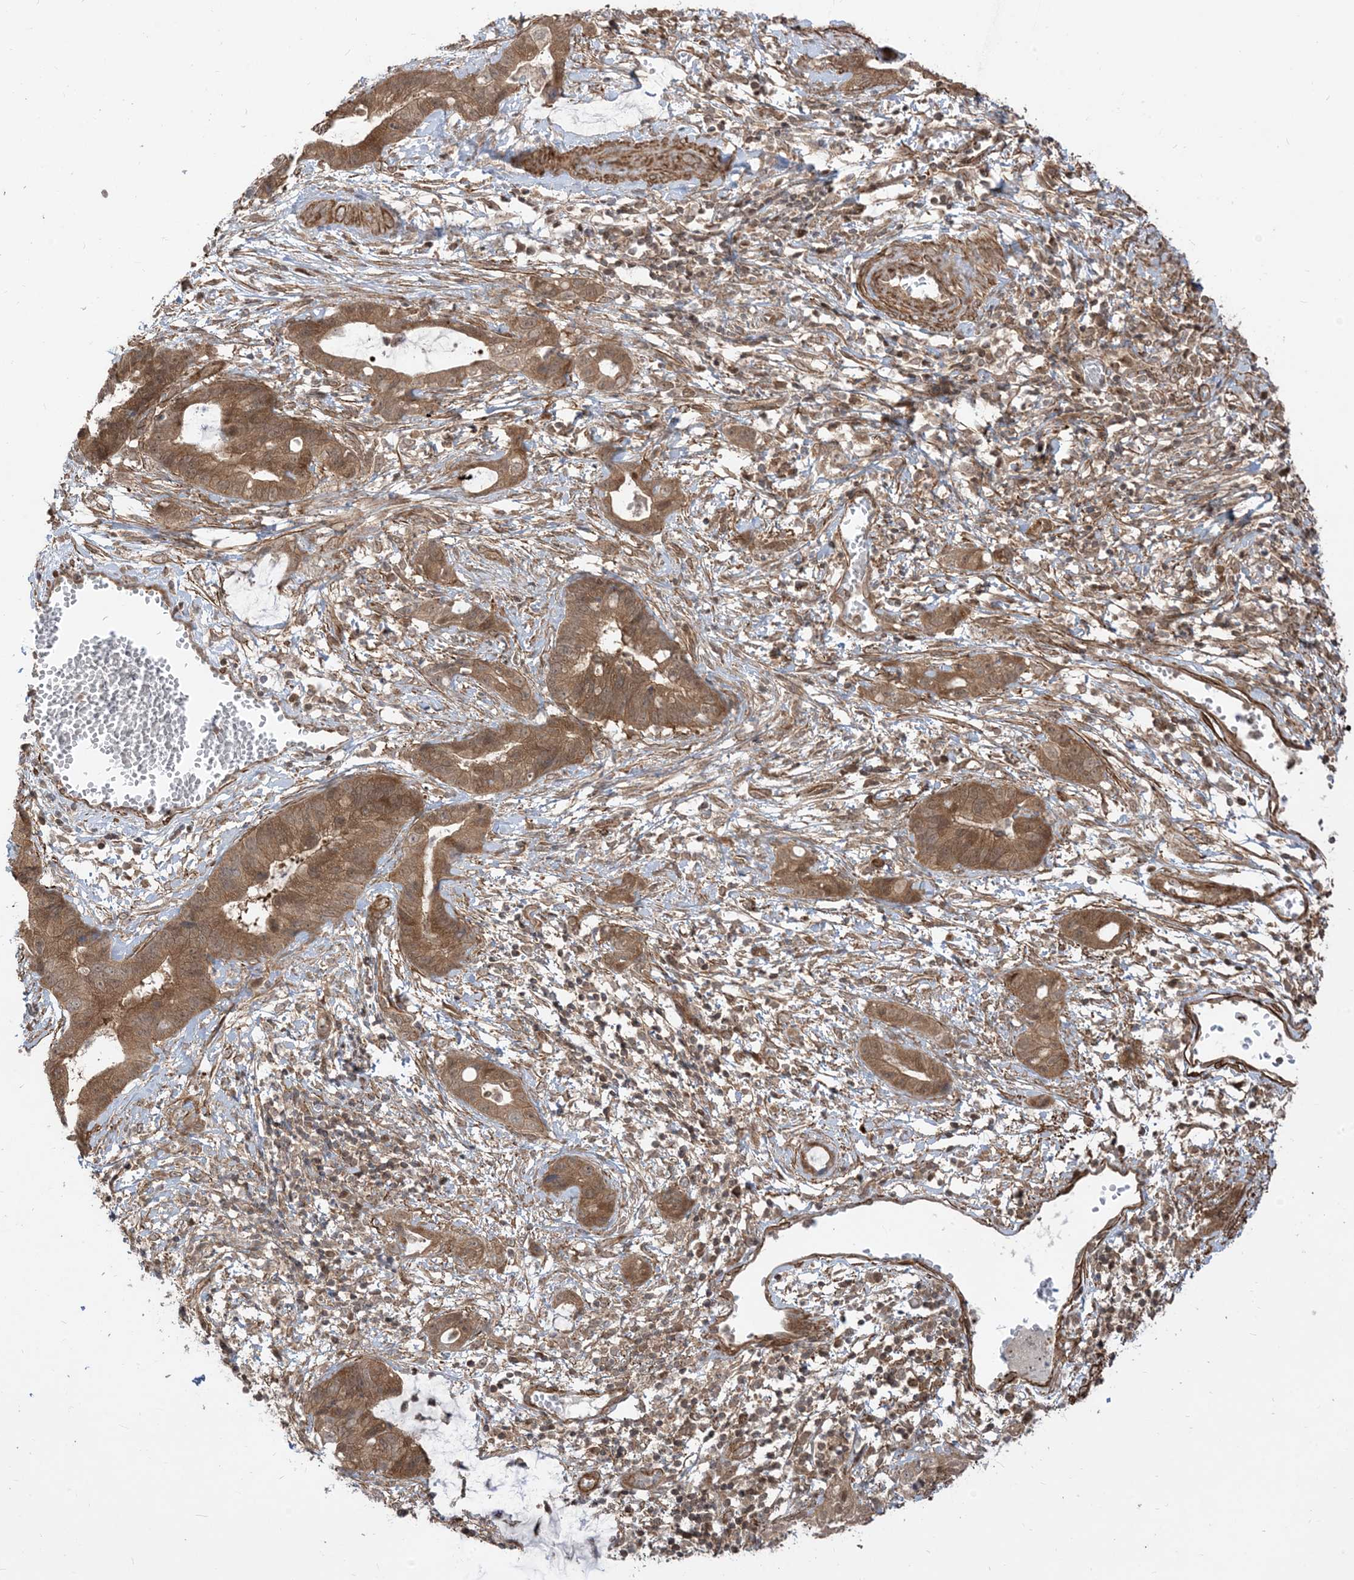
{"staining": {"intensity": "moderate", "quantity": ">75%", "location": "cytoplasmic/membranous"}, "tissue": "cervical cancer", "cell_type": "Tumor cells", "image_type": "cancer", "snomed": [{"axis": "morphology", "description": "Adenocarcinoma, NOS"}, {"axis": "topography", "description": "Cervix"}], "caption": "High-power microscopy captured an immunohistochemistry image of cervical adenocarcinoma, revealing moderate cytoplasmic/membranous positivity in approximately >75% of tumor cells.", "gene": "TBCC", "patient": {"sex": "female", "age": 44}}